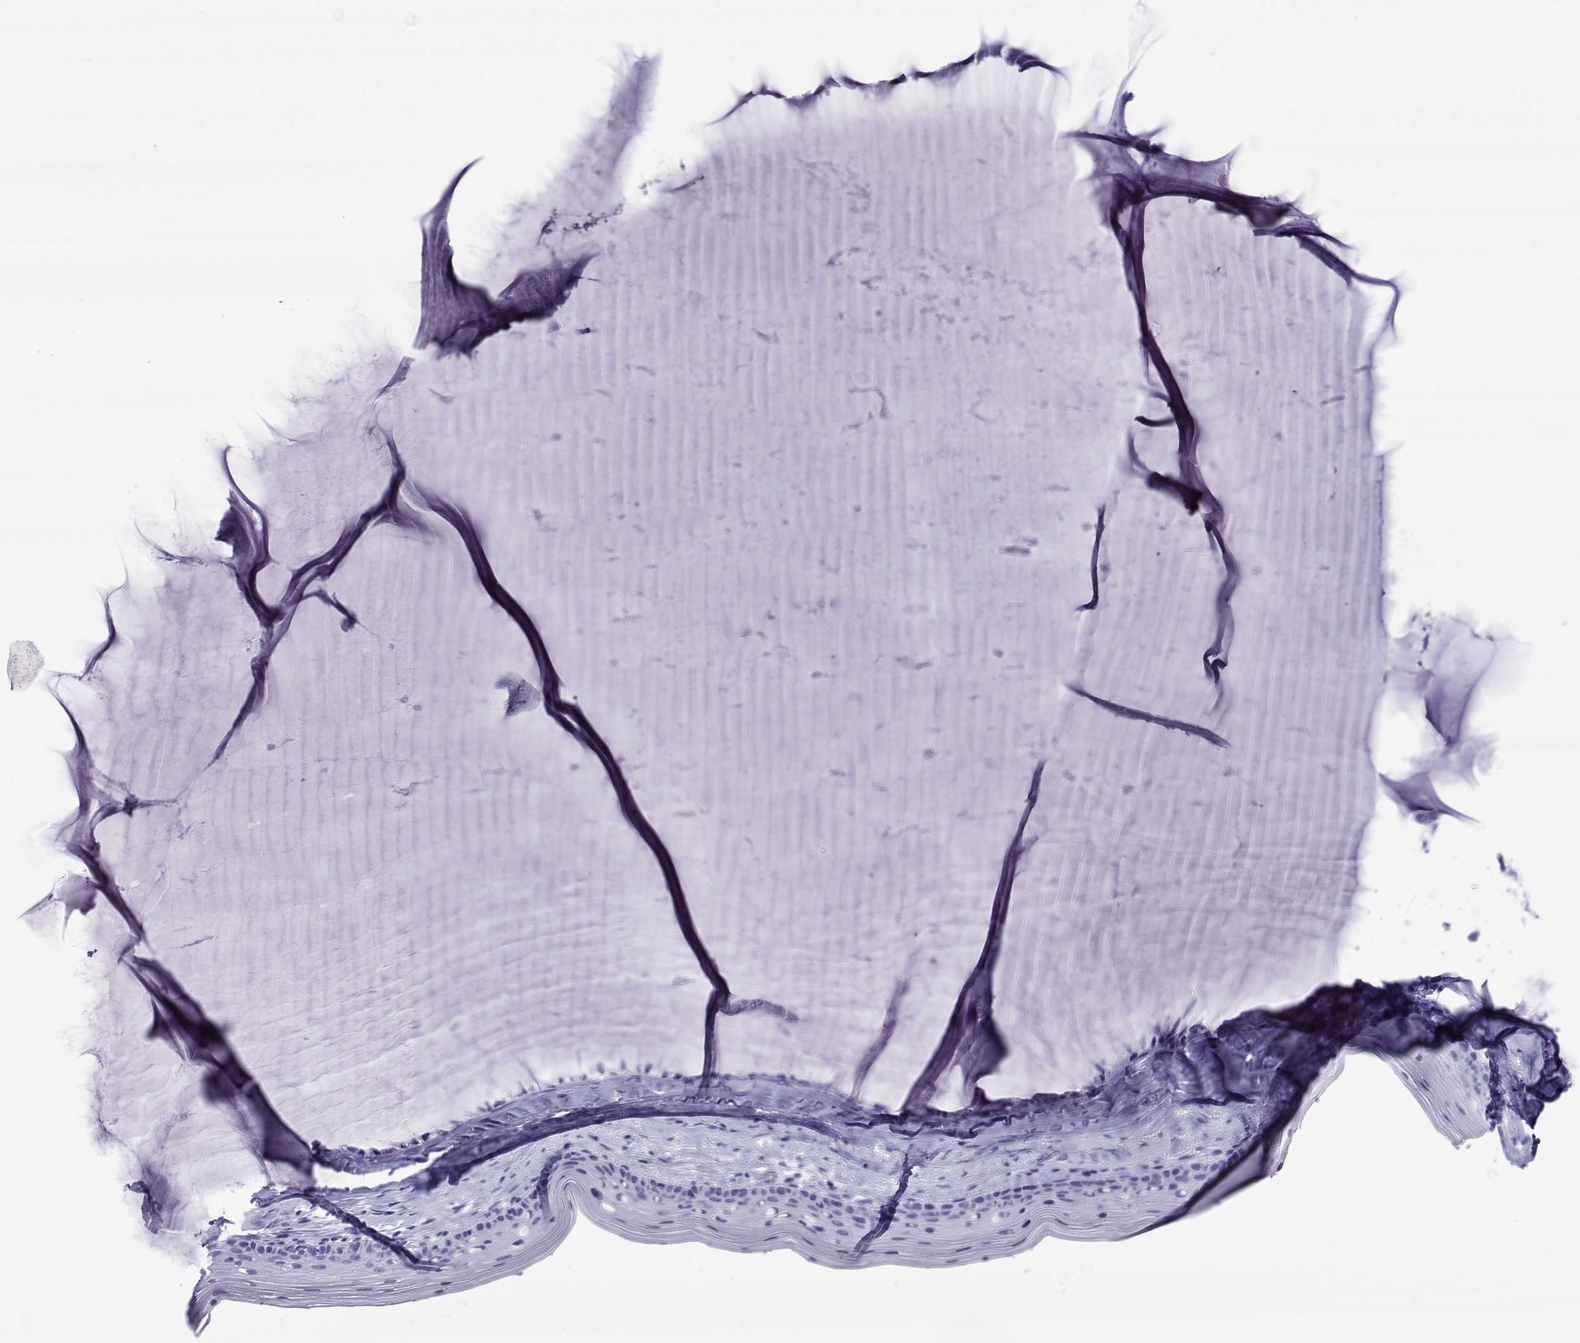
{"staining": {"intensity": "negative", "quantity": "none", "location": "none"}, "tissue": "cervix", "cell_type": "Glandular cells", "image_type": "normal", "snomed": [{"axis": "morphology", "description": "Normal tissue, NOS"}, {"axis": "topography", "description": "Cervix"}], "caption": "Glandular cells are negative for protein expression in normal human cervix. Nuclei are stained in blue.", "gene": "SPANXA1", "patient": {"sex": "female", "age": 40}}